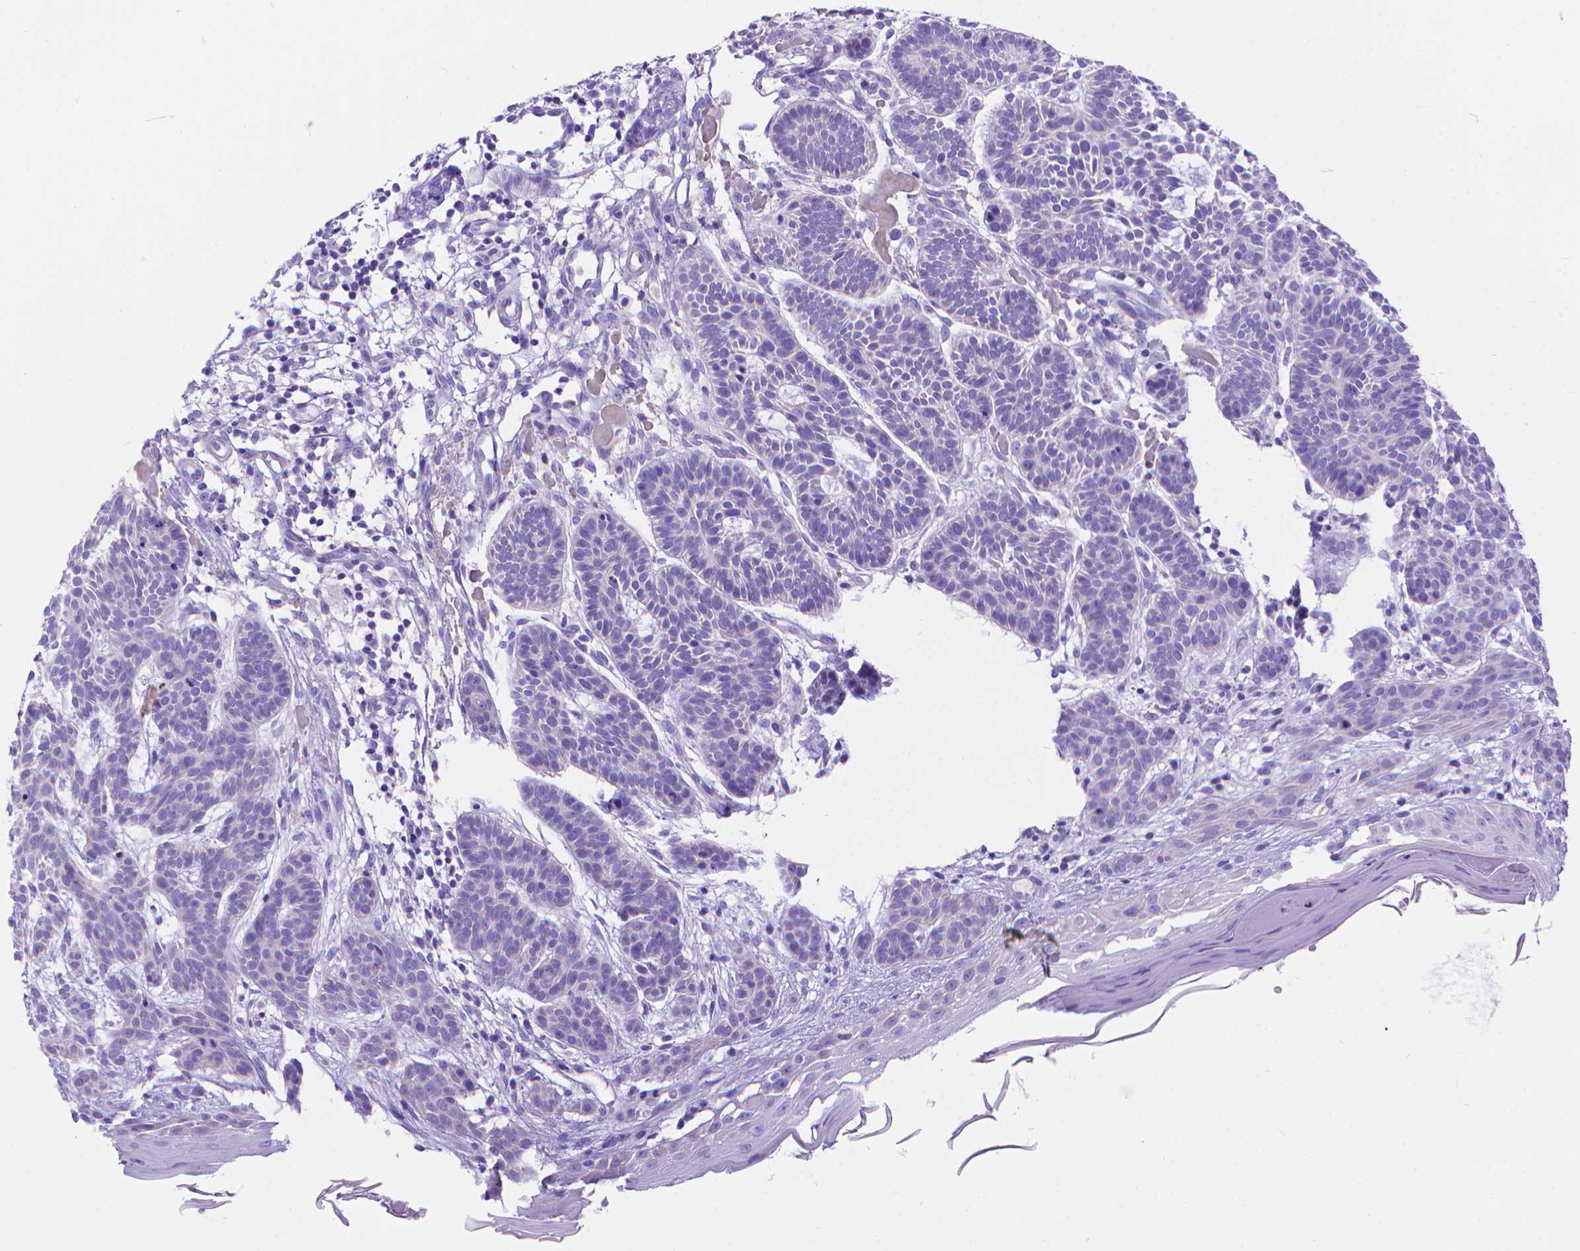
{"staining": {"intensity": "negative", "quantity": "none", "location": "none"}, "tissue": "skin cancer", "cell_type": "Tumor cells", "image_type": "cancer", "snomed": [{"axis": "morphology", "description": "Basal cell carcinoma"}, {"axis": "topography", "description": "Skin"}], "caption": "This is an immunohistochemistry (IHC) image of skin basal cell carcinoma. There is no expression in tumor cells.", "gene": "DHRS2", "patient": {"sex": "male", "age": 85}}